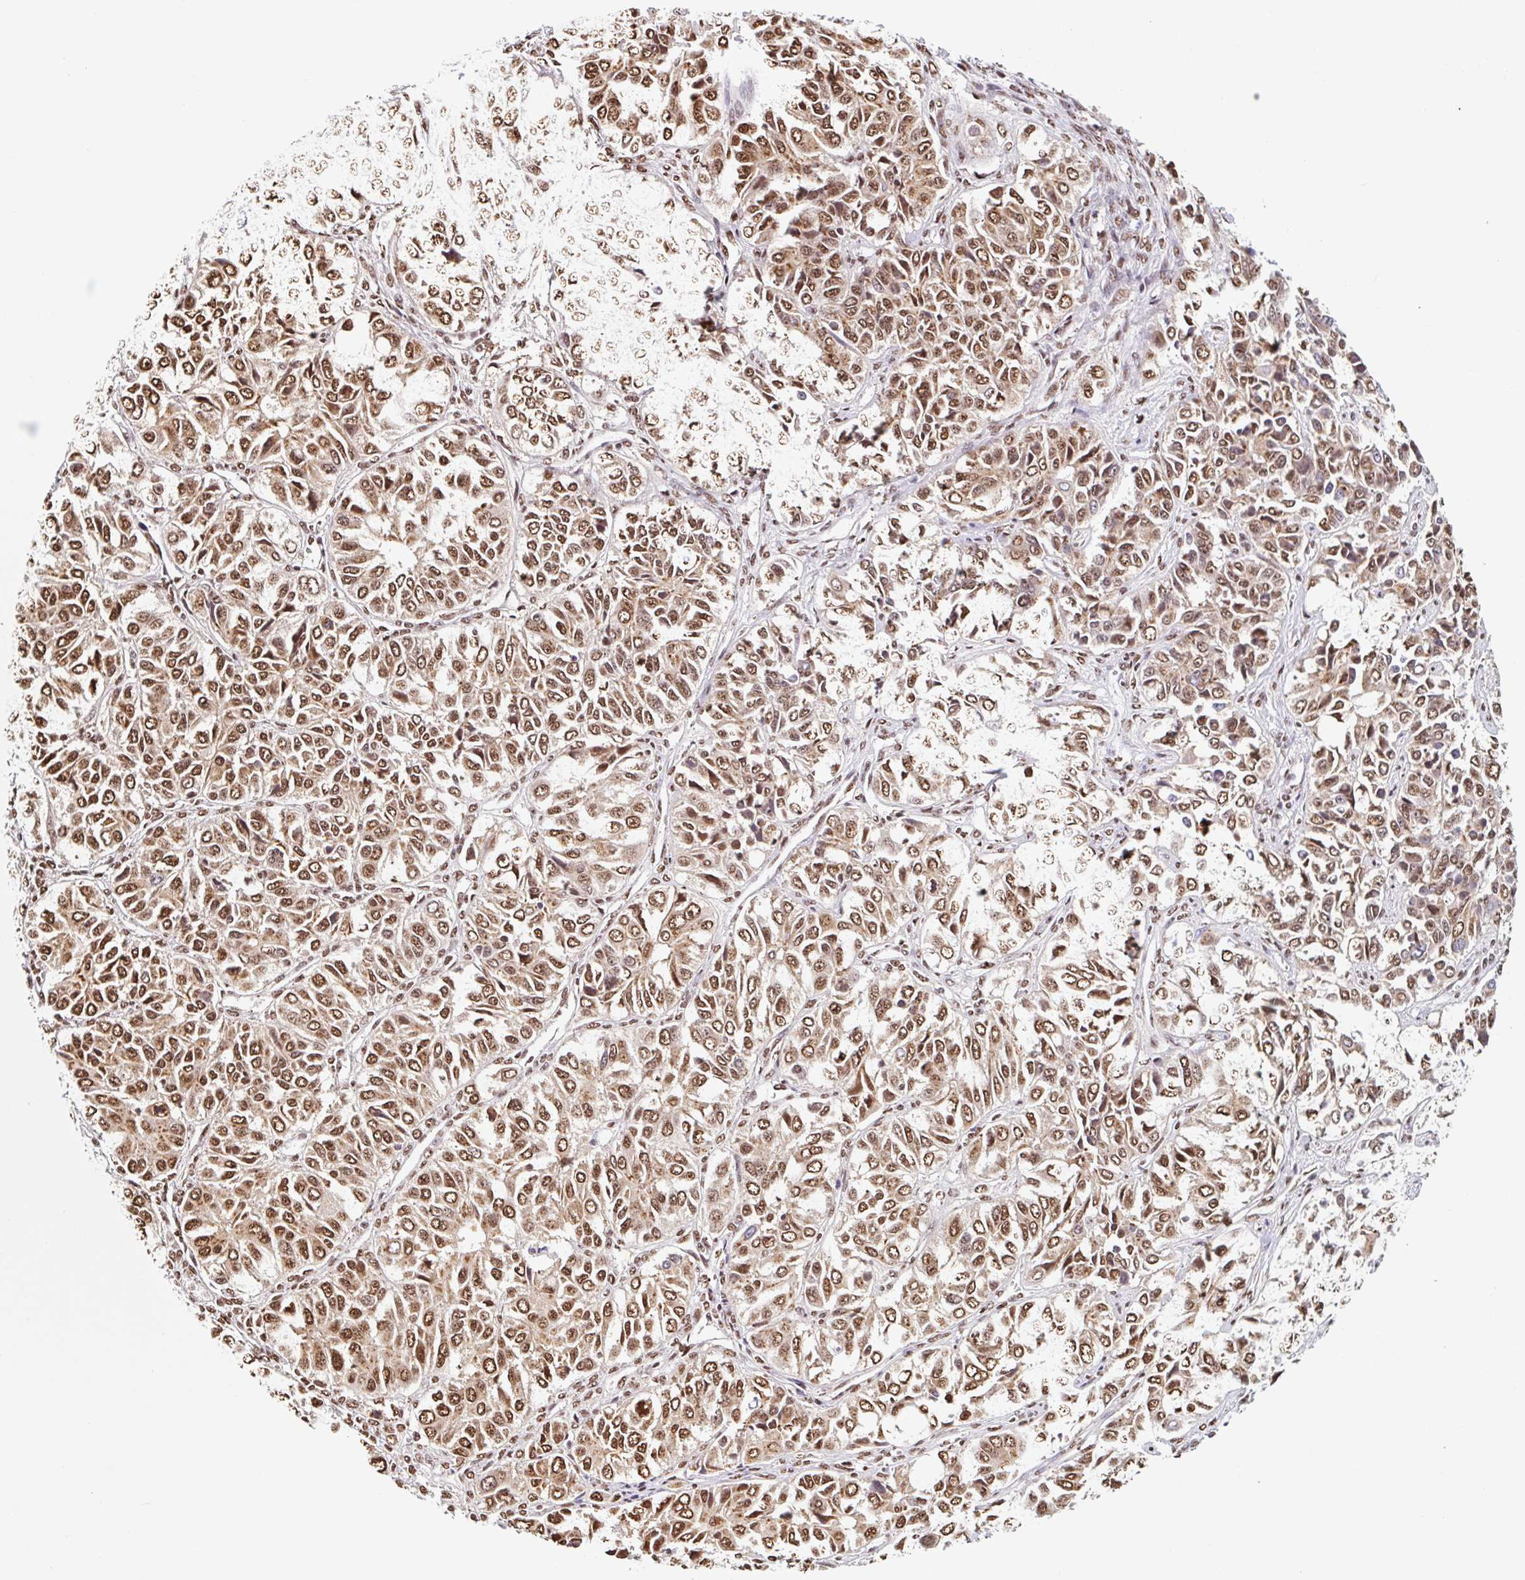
{"staining": {"intensity": "moderate", "quantity": ">75%", "location": "cytoplasmic/membranous,nuclear"}, "tissue": "ovarian cancer", "cell_type": "Tumor cells", "image_type": "cancer", "snomed": [{"axis": "morphology", "description": "Carcinoma, endometroid"}, {"axis": "topography", "description": "Ovary"}], "caption": "Immunohistochemistry (DAB (3,3'-diaminobenzidine)) staining of ovarian cancer (endometroid carcinoma) reveals moderate cytoplasmic/membranous and nuclear protein staining in approximately >75% of tumor cells.", "gene": "BICRA", "patient": {"sex": "female", "age": 51}}